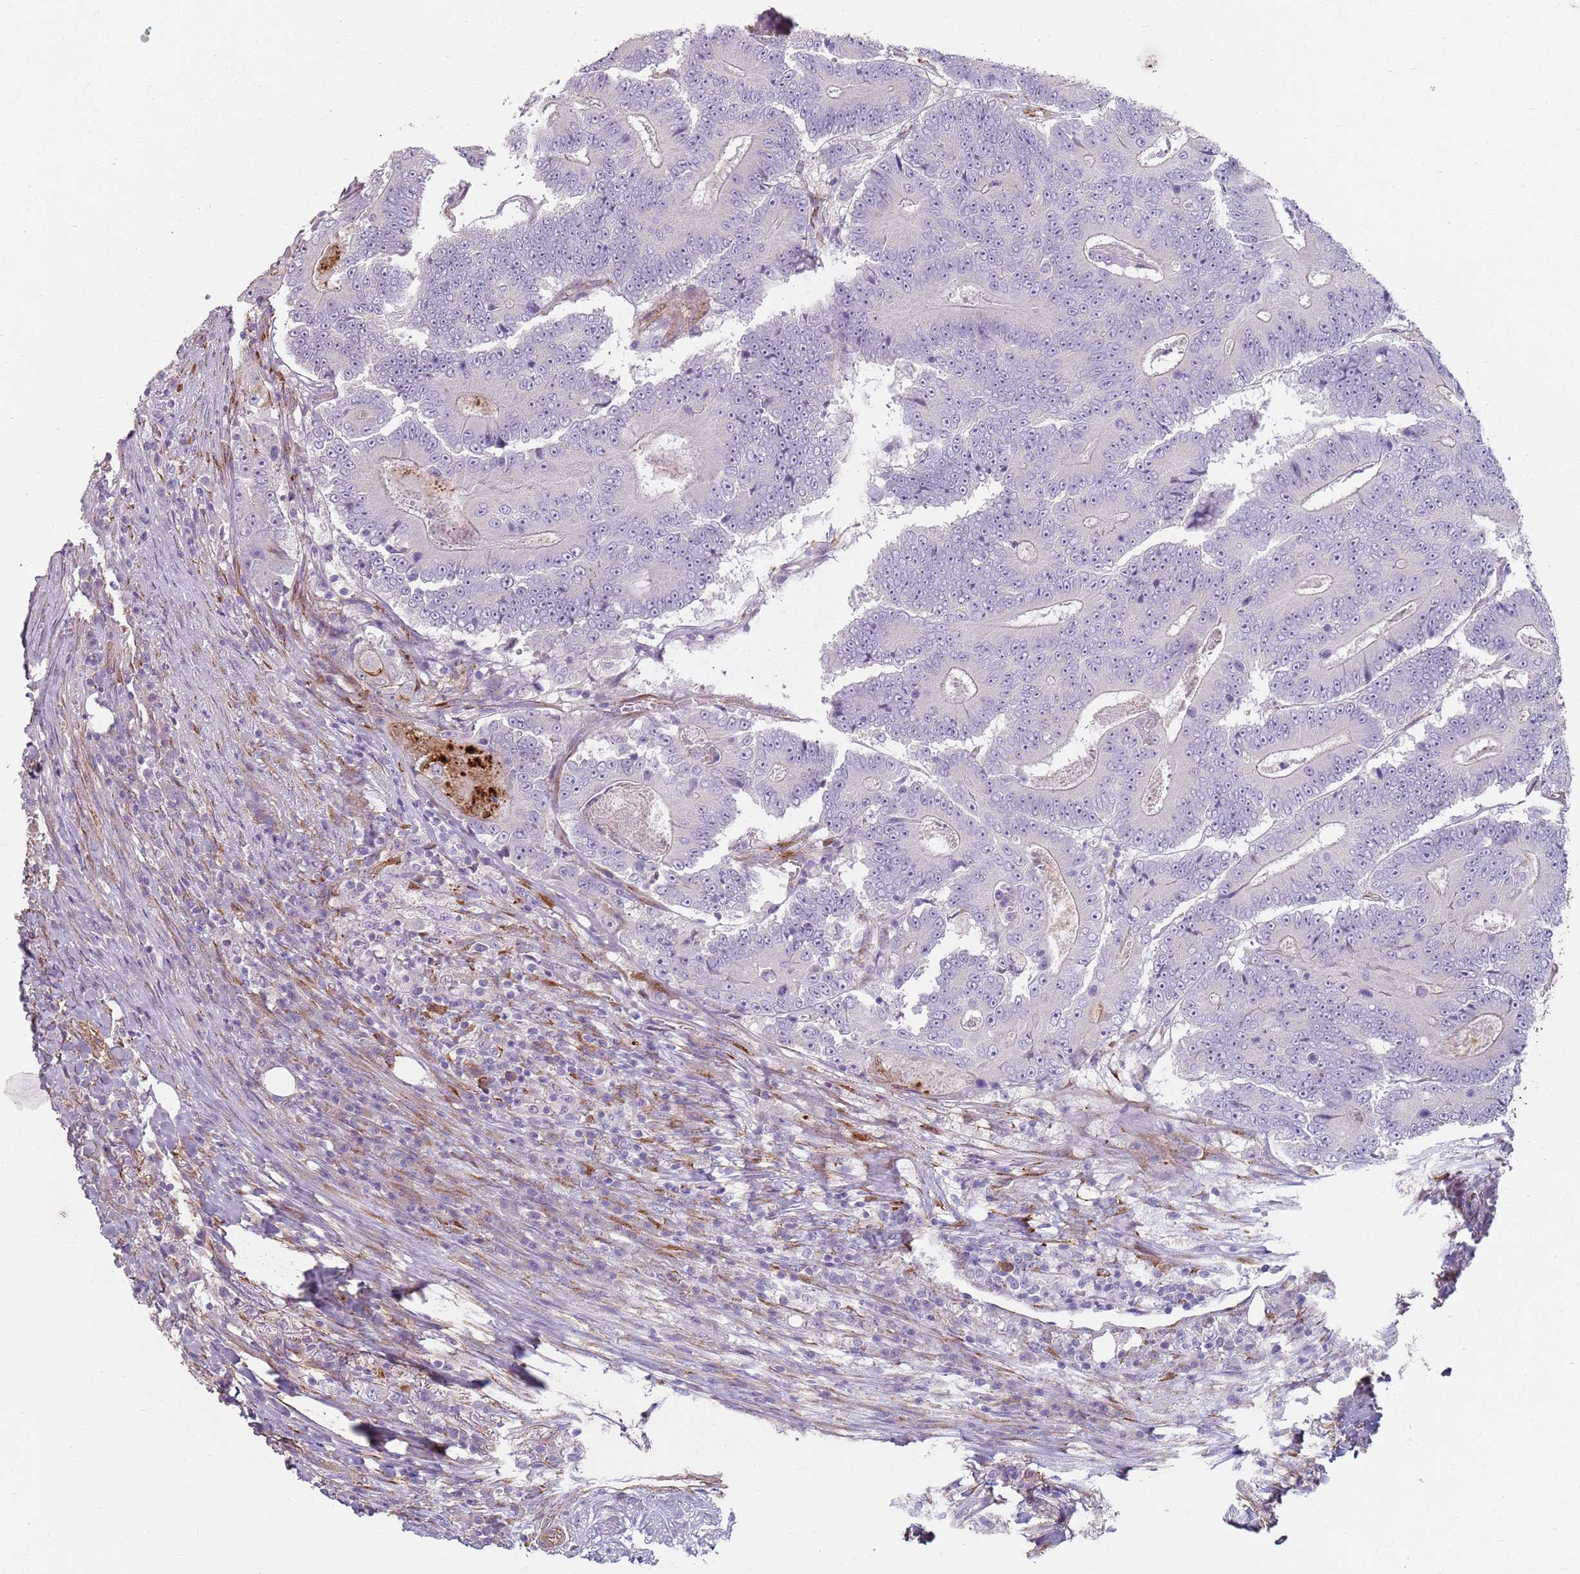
{"staining": {"intensity": "negative", "quantity": "none", "location": "none"}, "tissue": "colorectal cancer", "cell_type": "Tumor cells", "image_type": "cancer", "snomed": [{"axis": "morphology", "description": "Adenocarcinoma, NOS"}, {"axis": "topography", "description": "Colon"}], "caption": "Immunohistochemistry histopathology image of colorectal adenocarcinoma stained for a protein (brown), which reveals no expression in tumor cells.", "gene": "PHLPP2", "patient": {"sex": "male", "age": 83}}